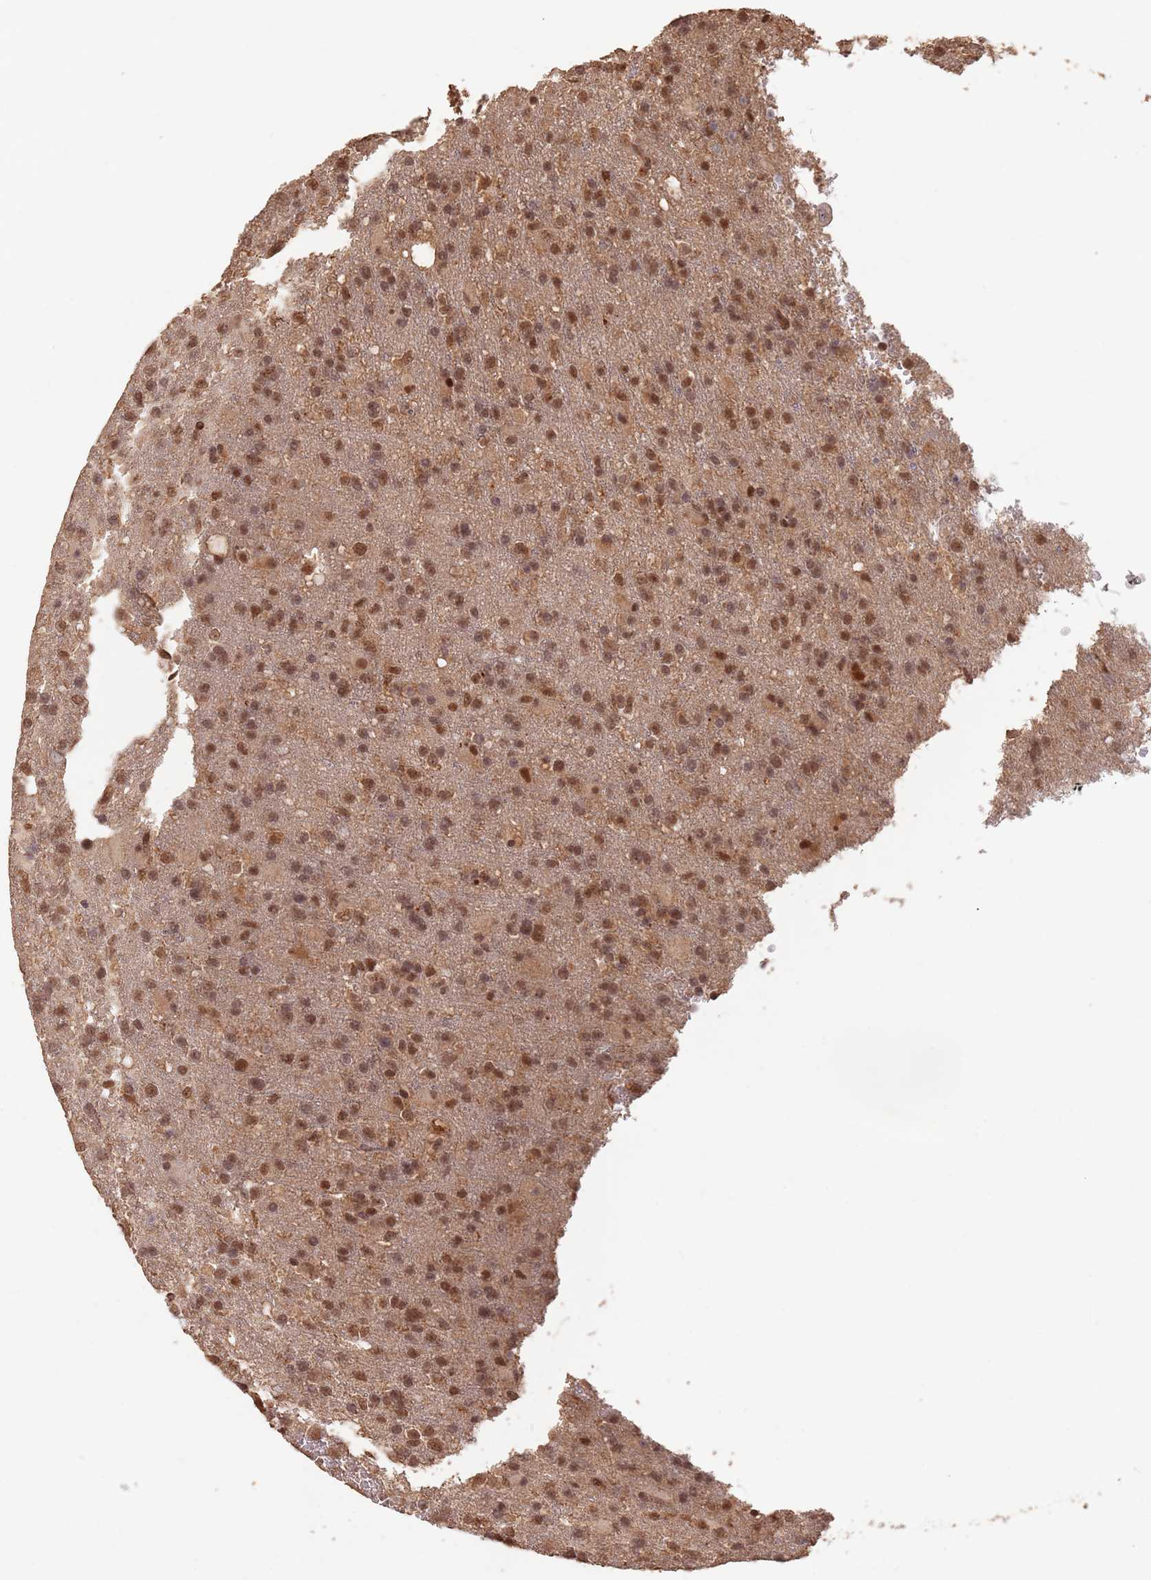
{"staining": {"intensity": "moderate", "quantity": ">75%", "location": "nuclear"}, "tissue": "glioma", "cell_type": "Tumor cells", "image_type": "cancer", "snomed": [{"axis": "morphology", "description": "Glioma, malignant, High grade"}, {"axis": "topography", "description": "Brain"}], "caption": "A medium amount of moderate nuclear positivity is identified in about >75% of tumor cells in malignant glioma (high-grade) tissue. (DAB (3,3'-diaminobenzidine) IHC, brown staining for protein, blue staining for nuclei).", "gene": "RFXANK", "patient": {"sex": "female", "age": 74}}